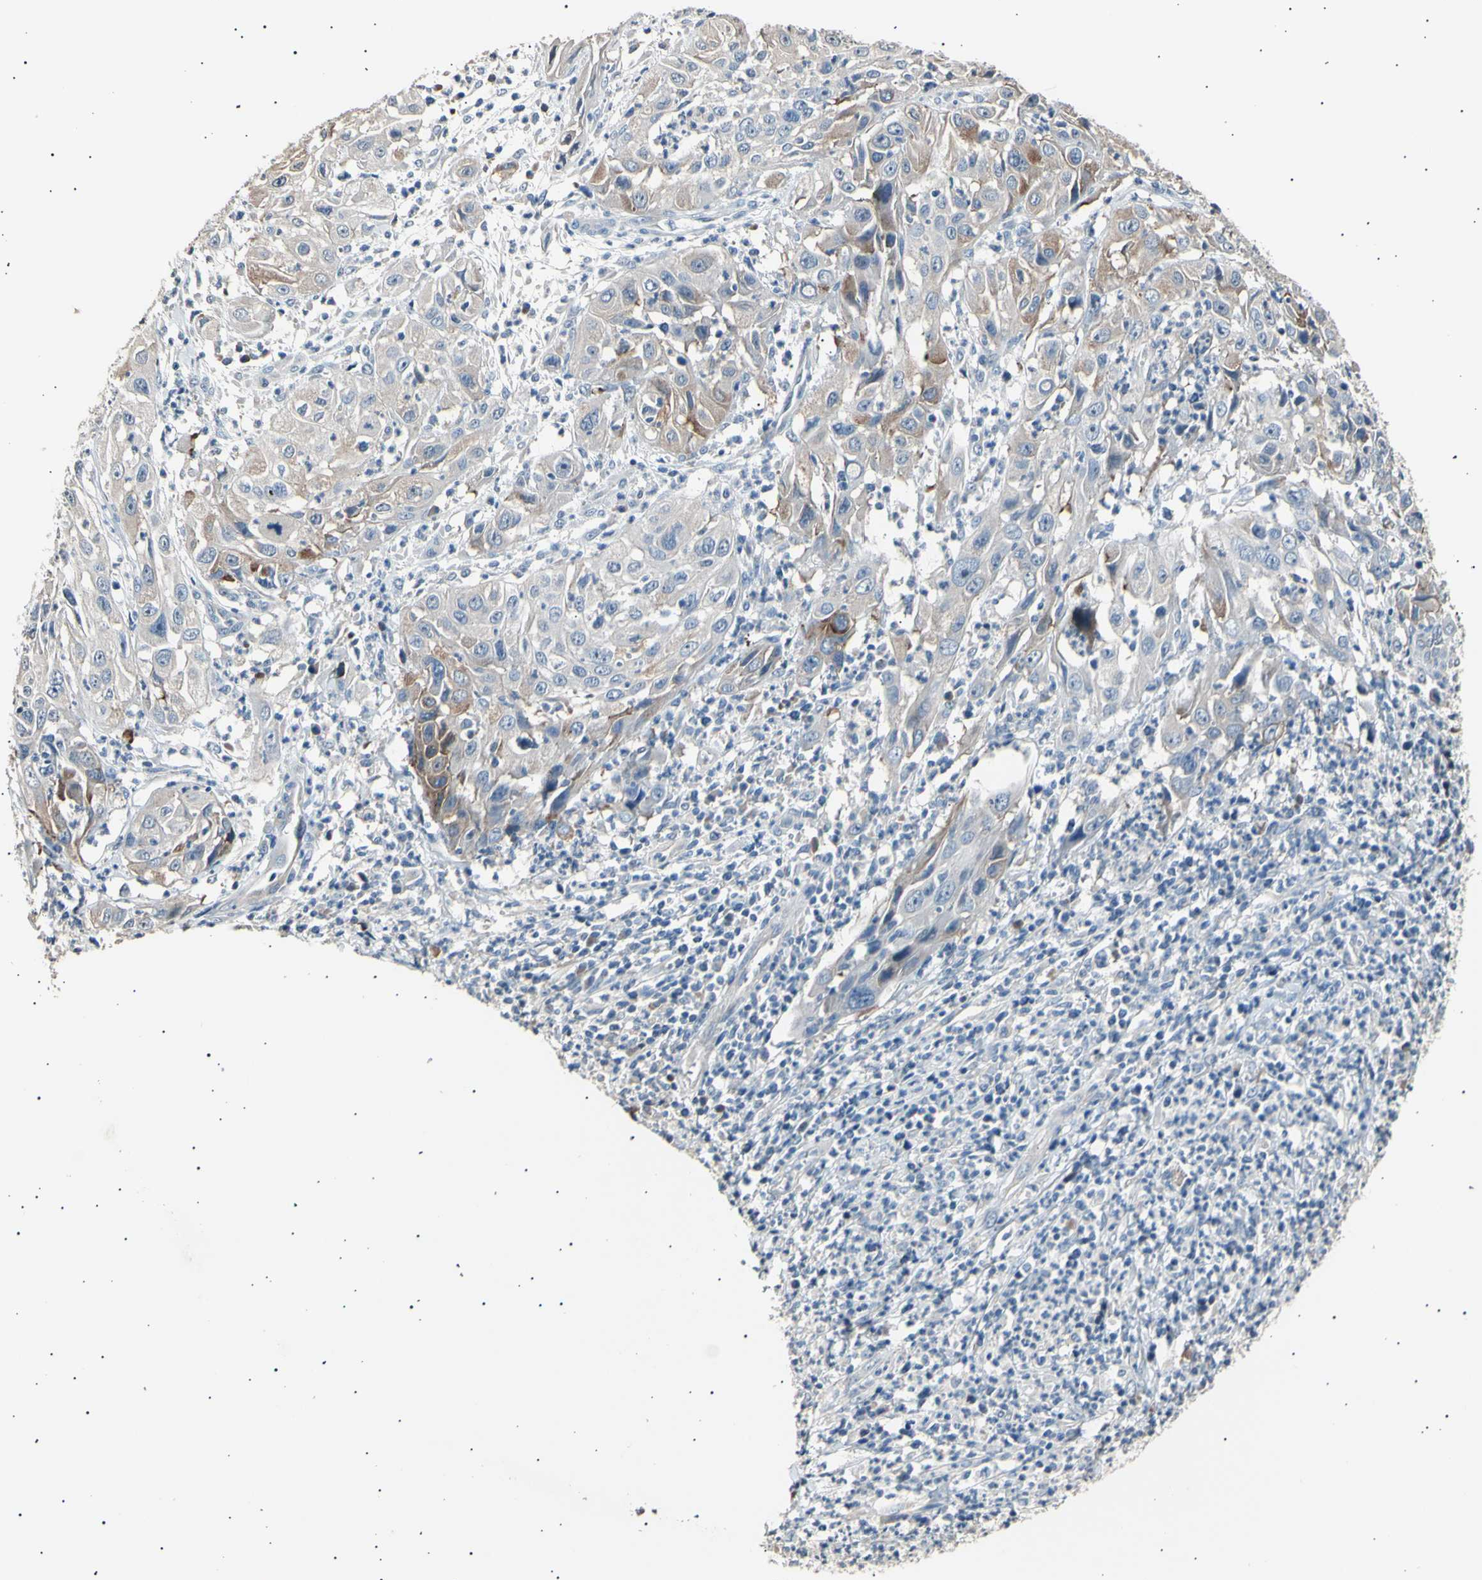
{"staining": {"intensity": "weak", "quantity": "25%-75%", "location": "cytoplasmic/membranous"}, "tissue": "cervical cancer", "cell_type": "Tumor cells", "image_type": "cancer", "snomed": [{"axis": "morphology", "description": "Squamous cell carcinoma, NOS"}, {"axis": "topography", "description": "Cervix"}], "caption": "Tumor cells exhibit low levels of weak cytoplasmic/membranous positivity in approximately 25%-75% of cells in squamous cell carcinoma (cervical).", "gene": "LDLR", "patient": {"sex": "female", "age": 32}}